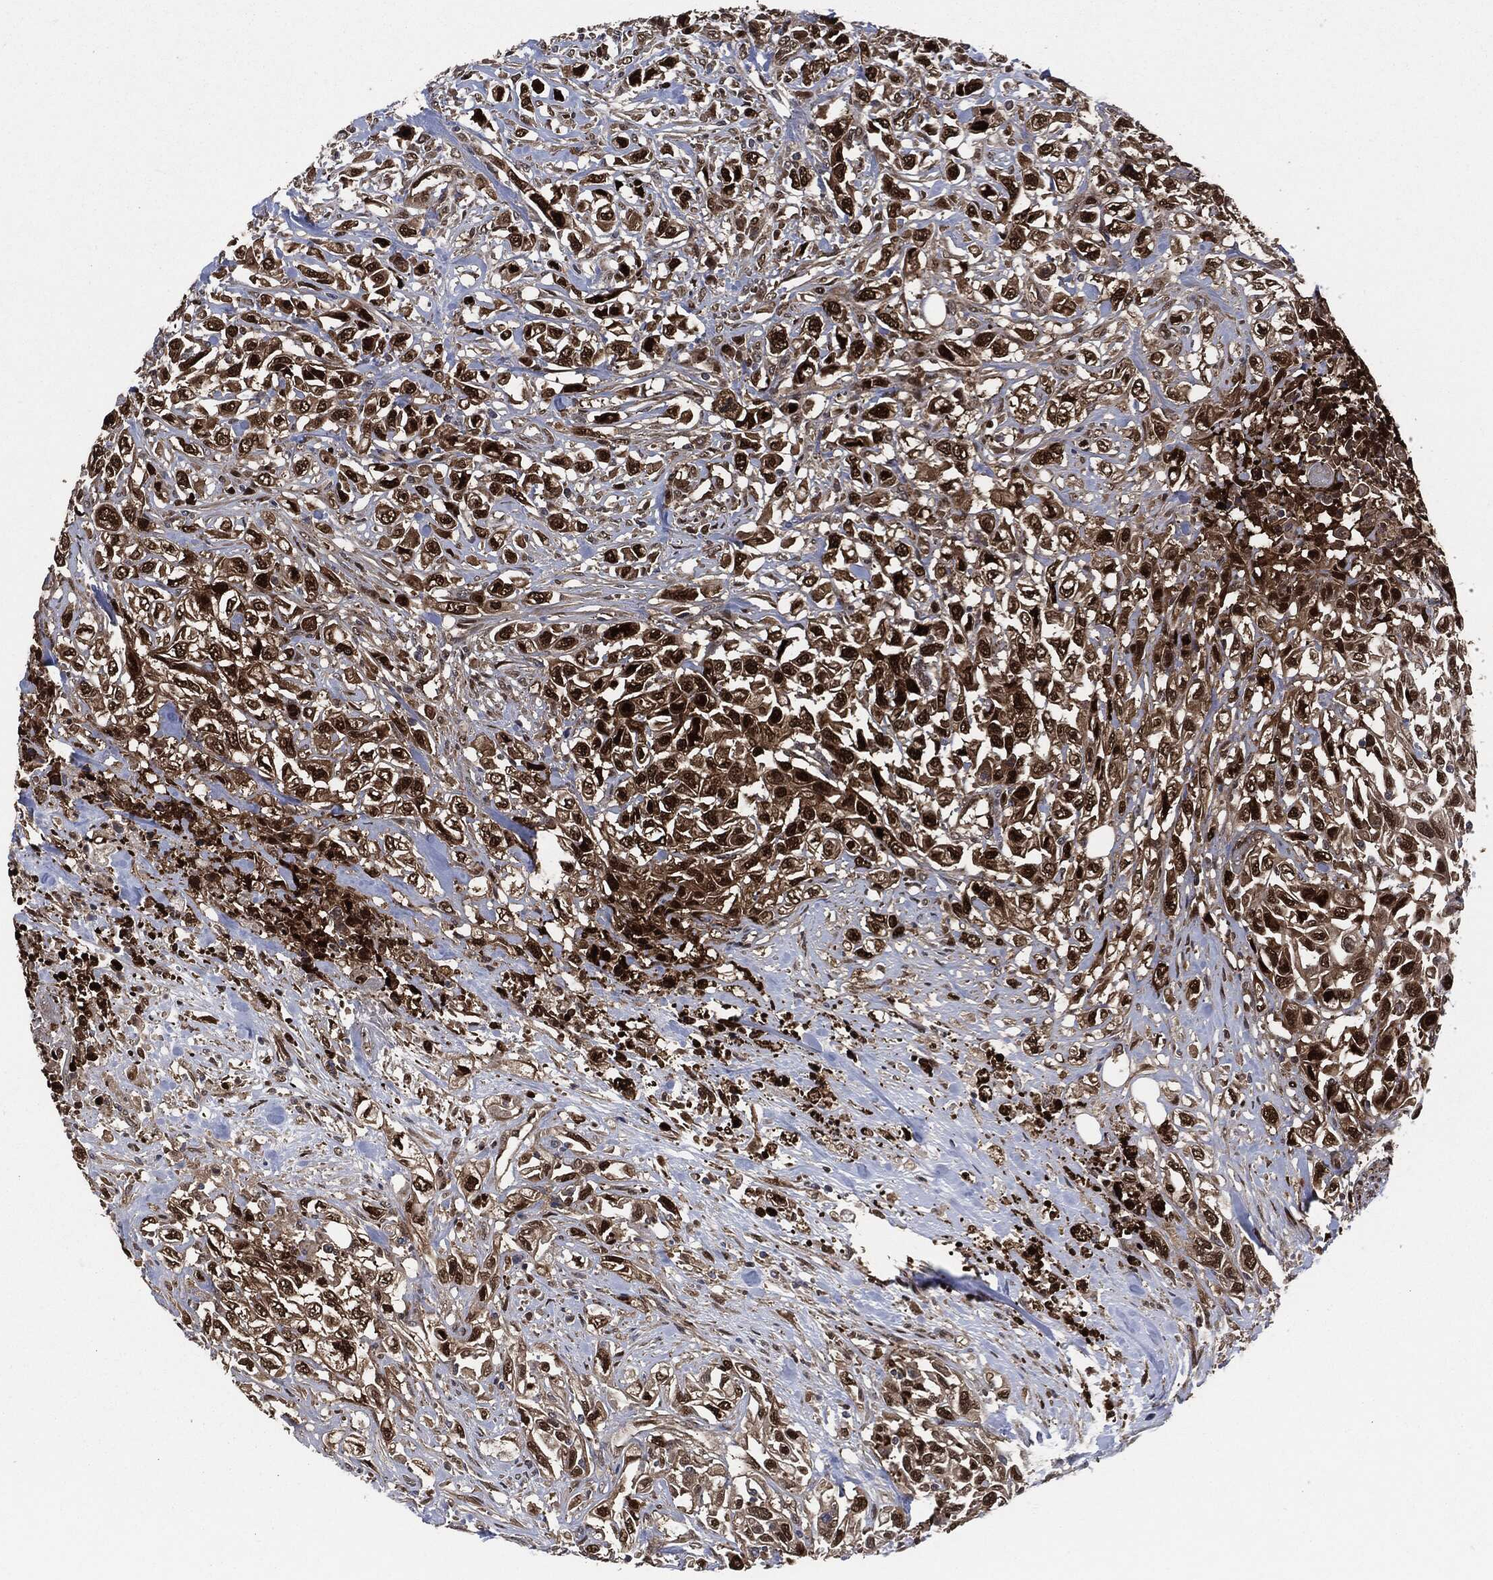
{"staining": {"intensity": "strong", "quantity": ">75%", "location": "nuclear"}, "tissue": "urothelial cancer", "cell_type": "Tumor cells", "image_type": "cancer", "snomed": [{"axis": "morphology", "description": "Urothelial carcinoma, High grade"}, {"axis": "topography", "description": "Urinary bladder"}], "caption": "Urothelial carcinoma (high-grade) stained for a protein (brown) shows strong nuclear positive positivity in about >75% of tumor cells.", "gene": "DCTN1", "patient": {"sex": "female", "age": 56}}